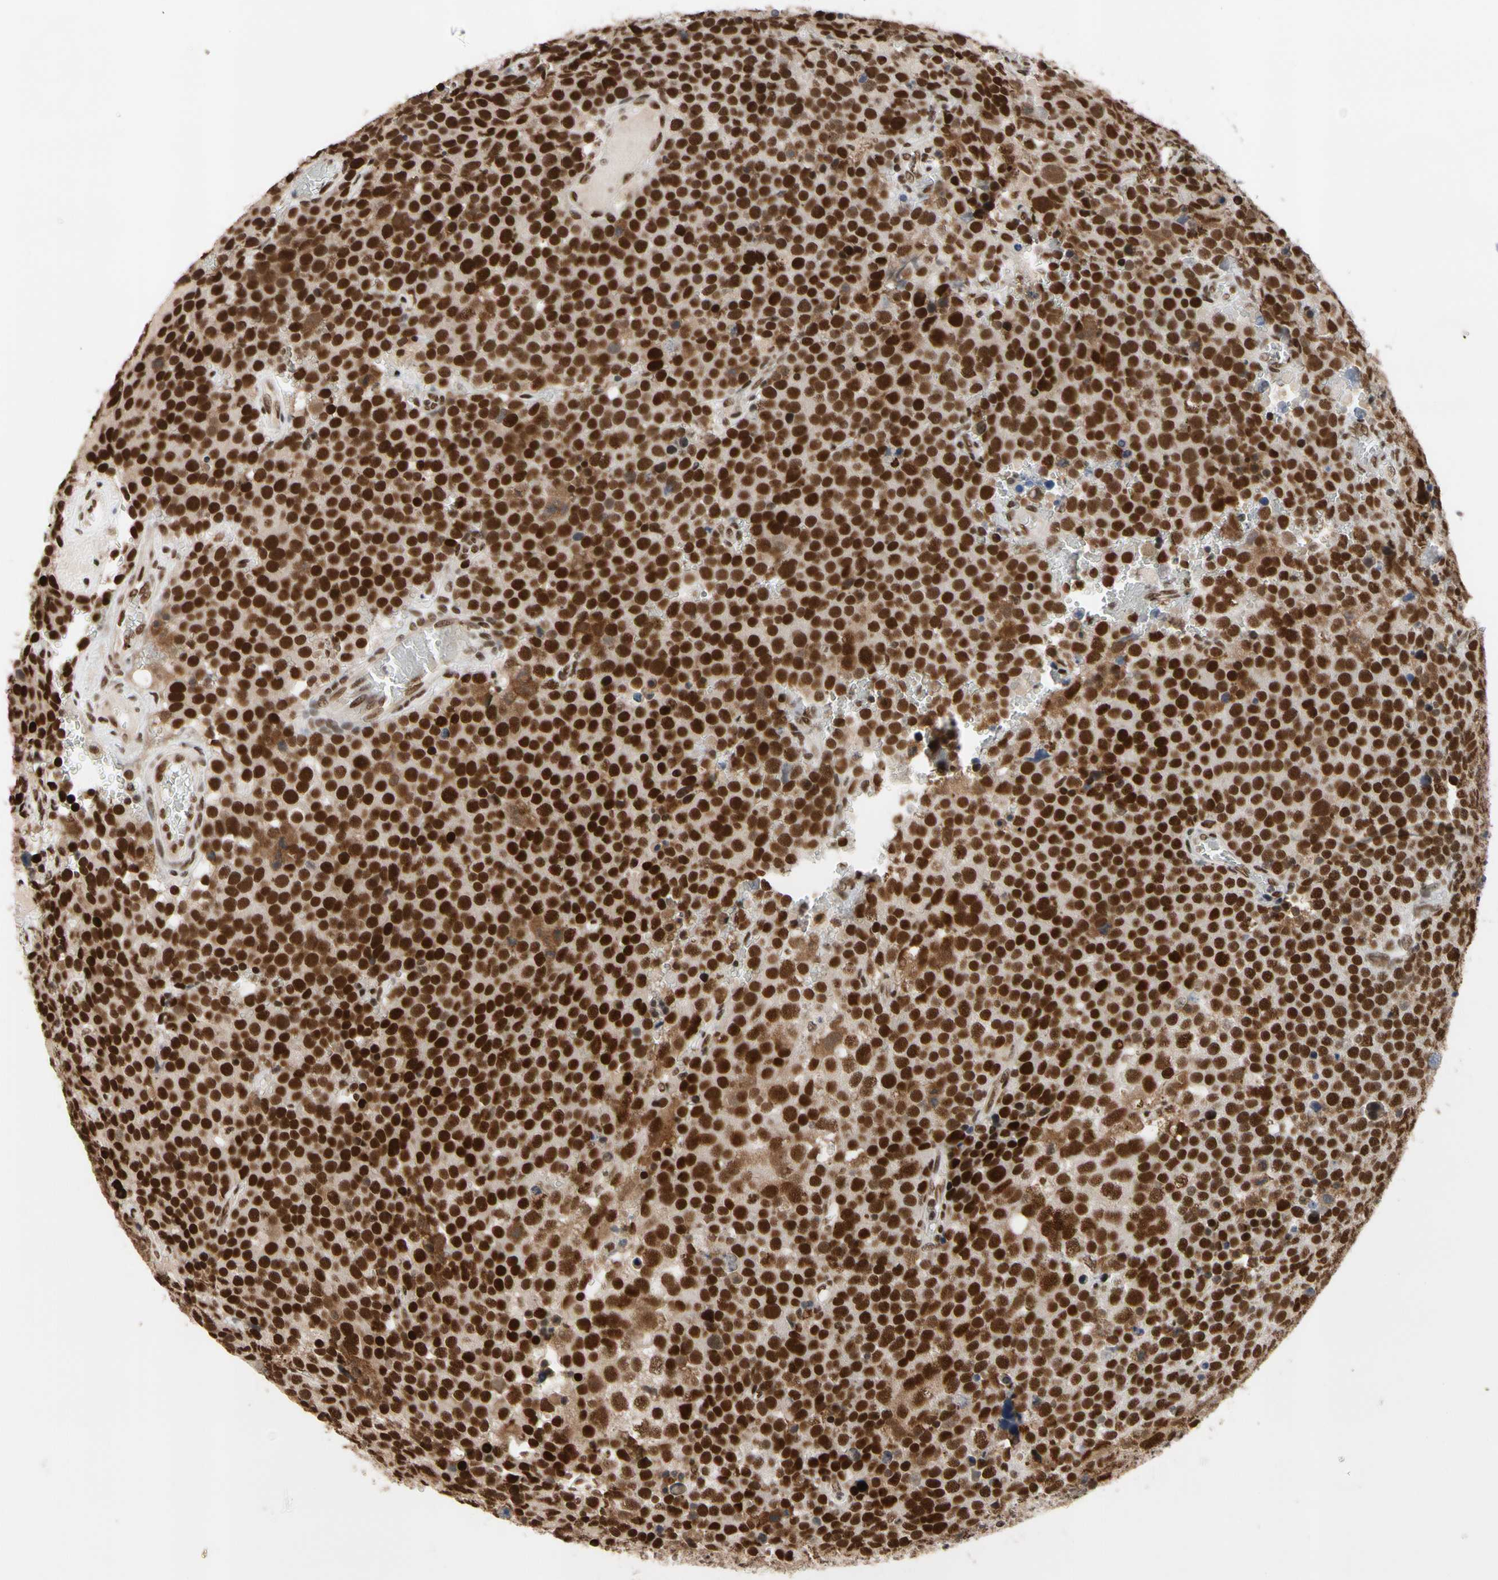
{"staining": {"intensity": "strong", "quantity": ">75%", "location": "nuclear"}, "tissue": "testis cancer", "cell_type": "Tumor cells", "image_type": "cancer", "snomed": [{"axis": "morphology", "description": "Seminoma, NOS"}, {"axis": "topography", "description": "Testis"}], "caption": "Testis seminoma tissue reveals strong nuclear positivity in approximately >75% of tumor cells", "gene": "FAM98B", "patient": {"sex": "male", "age": 71}}